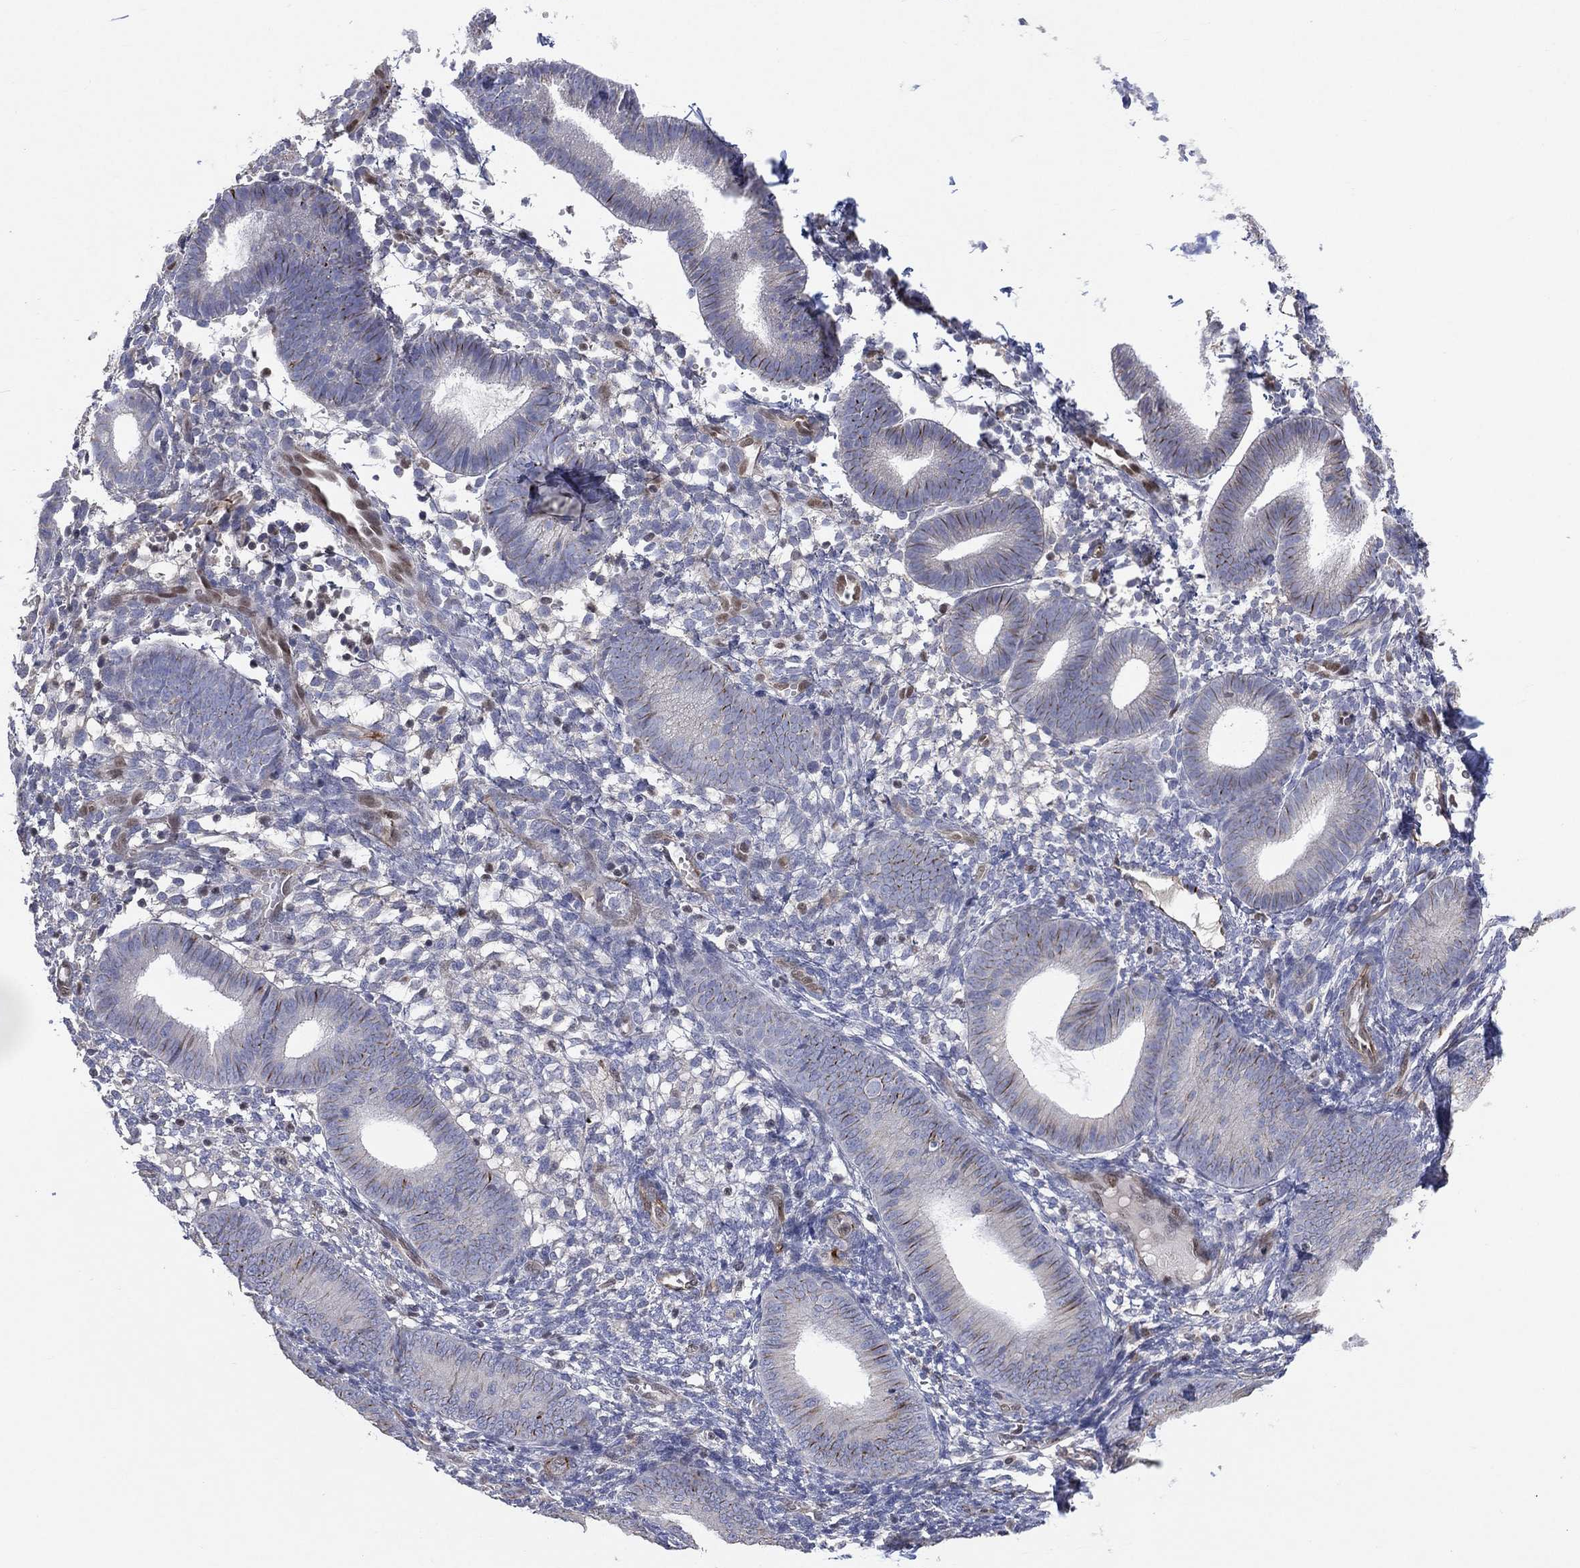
{"staining": {"intensity": "negative", "quantity": "none", "location": "none"}, "tissue": "endometrium", "cell_type": "Cells in endometrial stroma", "image_type": "normal", "snomed": [{"axis": "morphology", "description": "Normal tissue, NOS"}, {"axis": "topography", "description": "Endometrium"}], "caption": "Cells in endometrial stroma are negative for brown protein staining in normal endometrium. (Stains: DAB immunohistochemistry with hematoxylin counter stain, Microscopy: brightfield microscopy at high magnification).", "gene": "FLI1", "patient": {"sex": "female", "age": 39}}